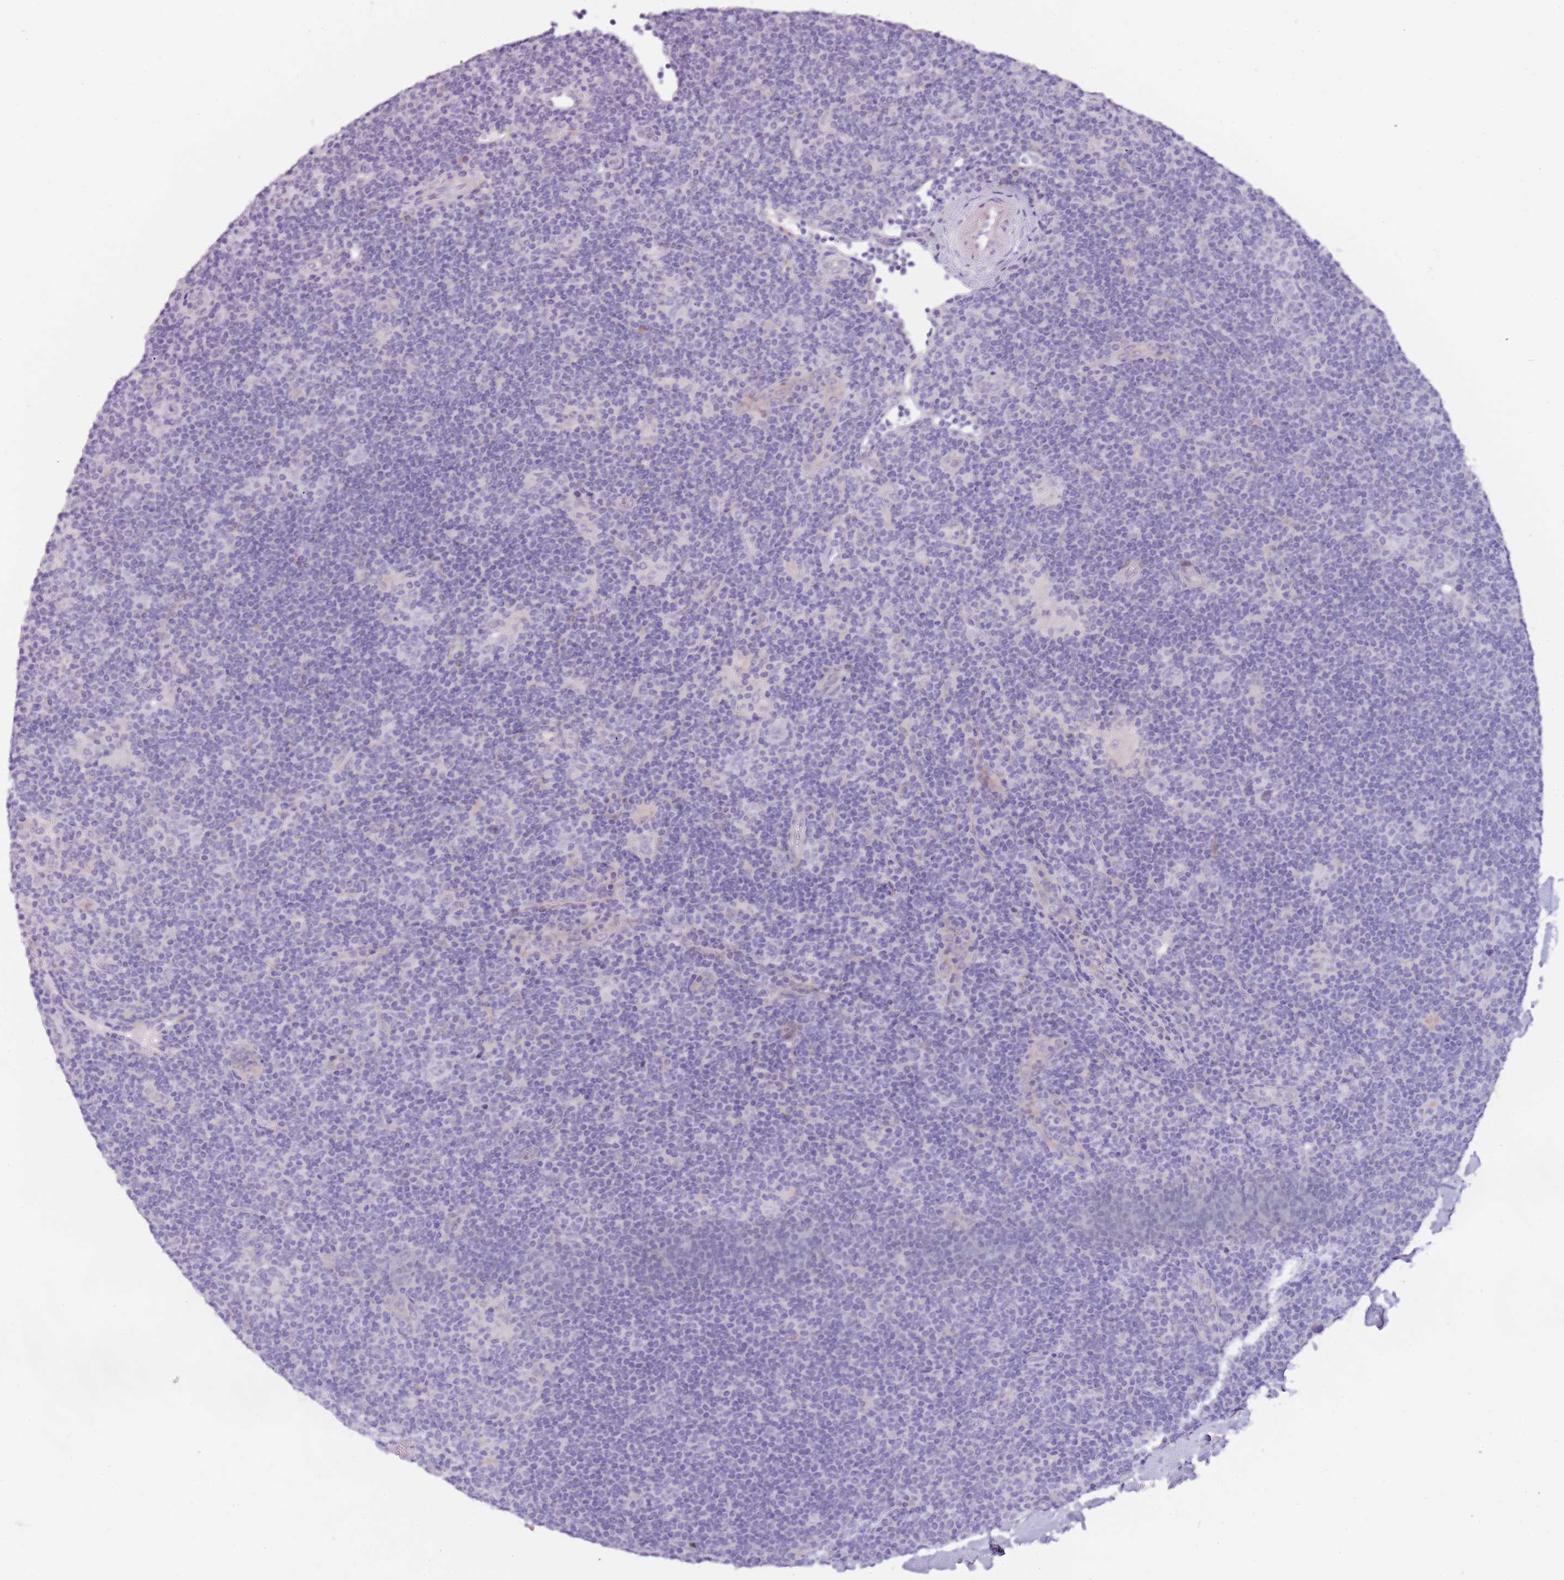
{"staining": {"intensity": "negative", "quantity": "none", "location": "none"}, "tissue": "lymphoma", "cell_type": "Tumor cells", "image_type": "cancer", "snomed": [{"axis": "morphology", "description": "Hodgkin's disease, NOS"}, {"axis": "topography", "description": "Lymph node"}], "caption": "An image of human lymphoma is negative for staining in tumor cells. (Stains: DAB IHC with hematoxylin counter stain, Microscopy: brightfield microscopy at high magnification).", "gene": "NKX2-3", "patient": {"sex": "female", "age": 57}}